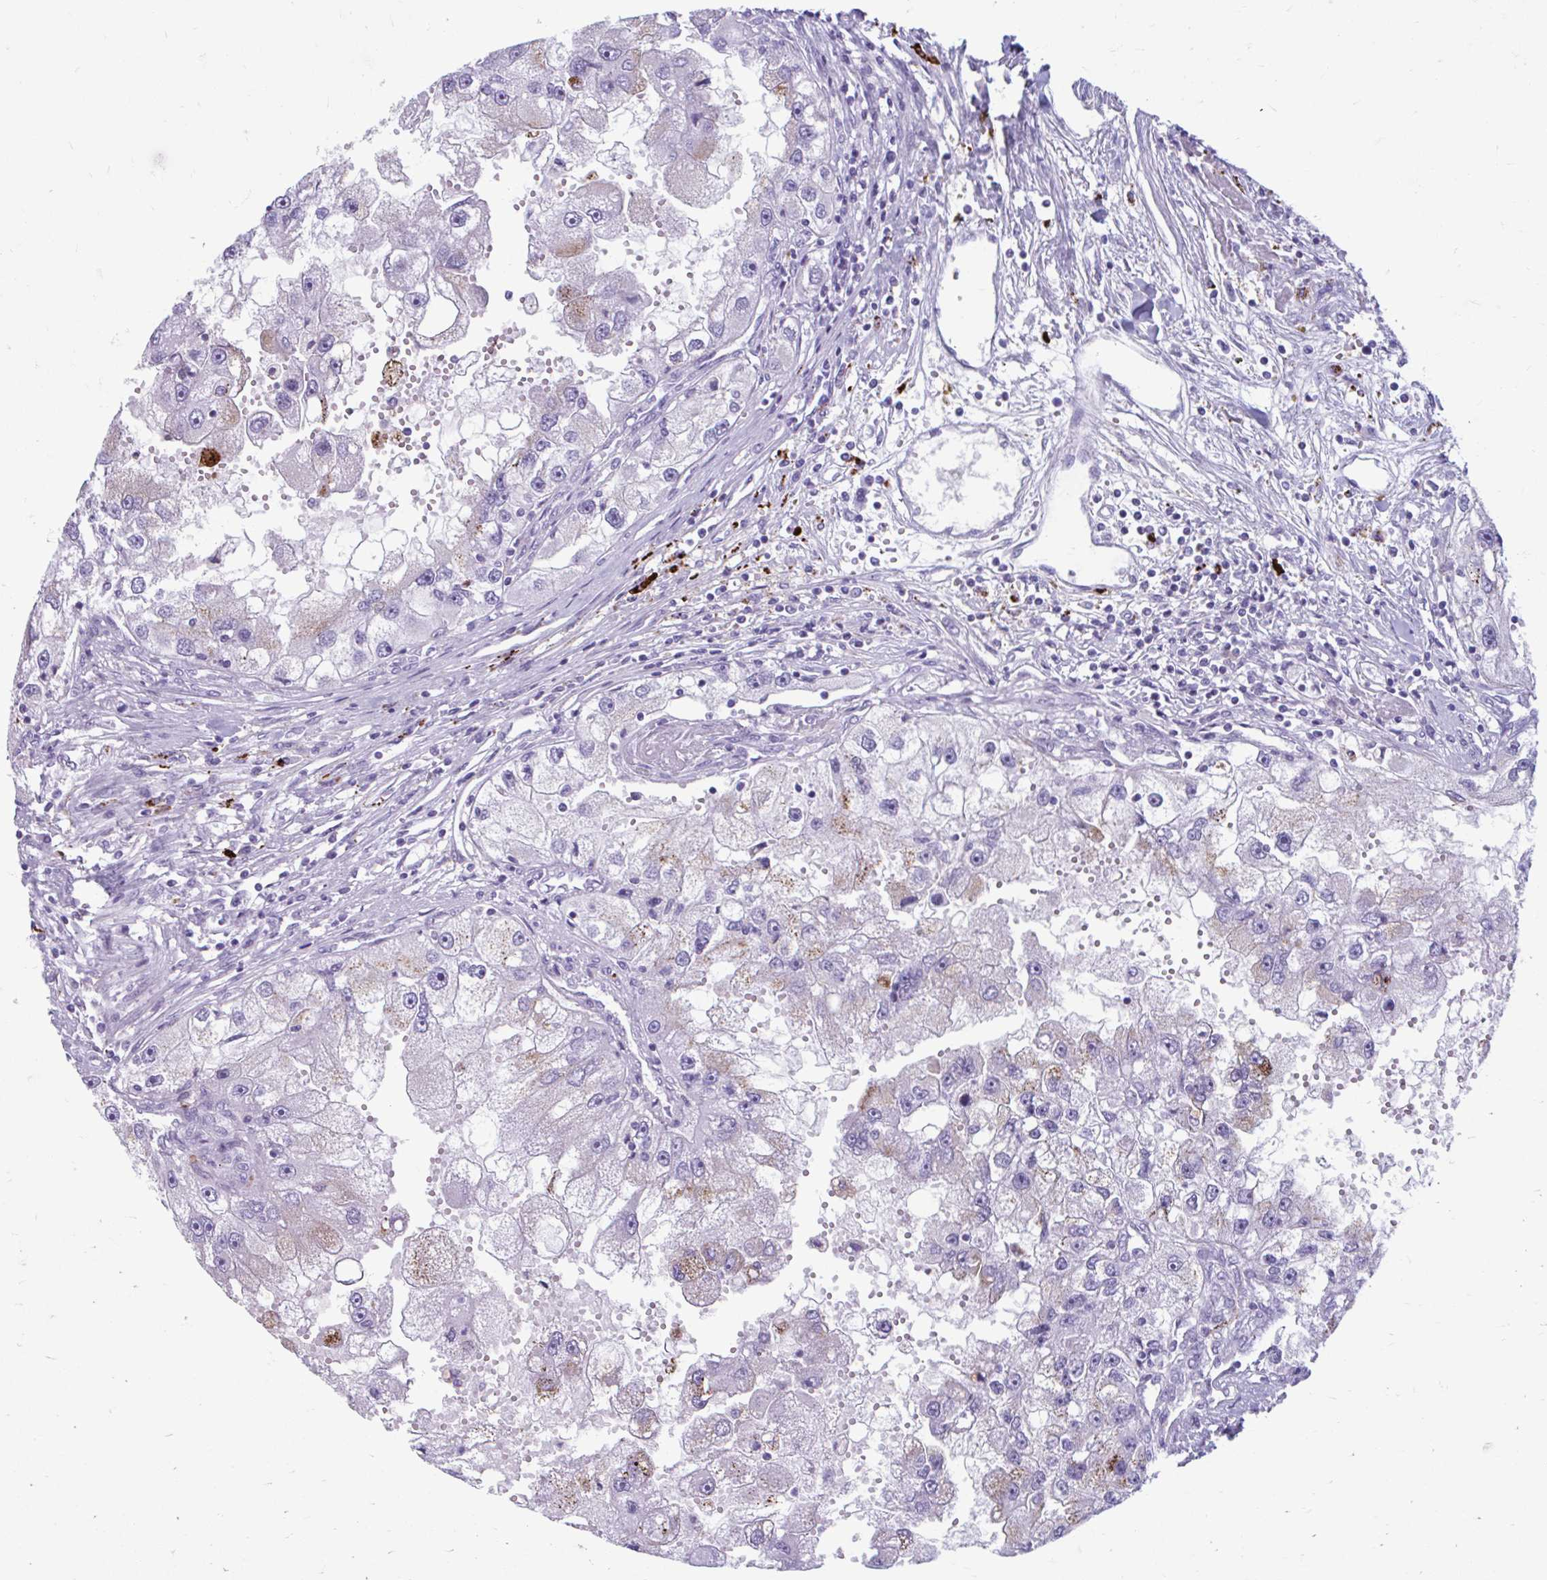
{"staining": {"intensity": "moderate", "quantity": "<25%", "location": "cytoplasmic/membranous"}, "tissue": "renal cancer", "cell_type": "Tumor cells", "image_type": "cancer", "snomed": [{"axis": "morphology", "description": "Adenocarcinoma, NOS"}, {"axis": "topography", "description": "Kidney"}], "caption": "Renal adenocarcinoma tissue shows moderate cytoplasmic/membranous staining in approximately <25% of tumor cells The staining was performed using DAB (3,3'-diaminobenzidine) to visualize the protein expression in brown, while the nuclei were stained in blue with hematoxylin (Magnification: 20x).", "gene": "C12orf71", "patient": {"sex": "male", "age": 63}}